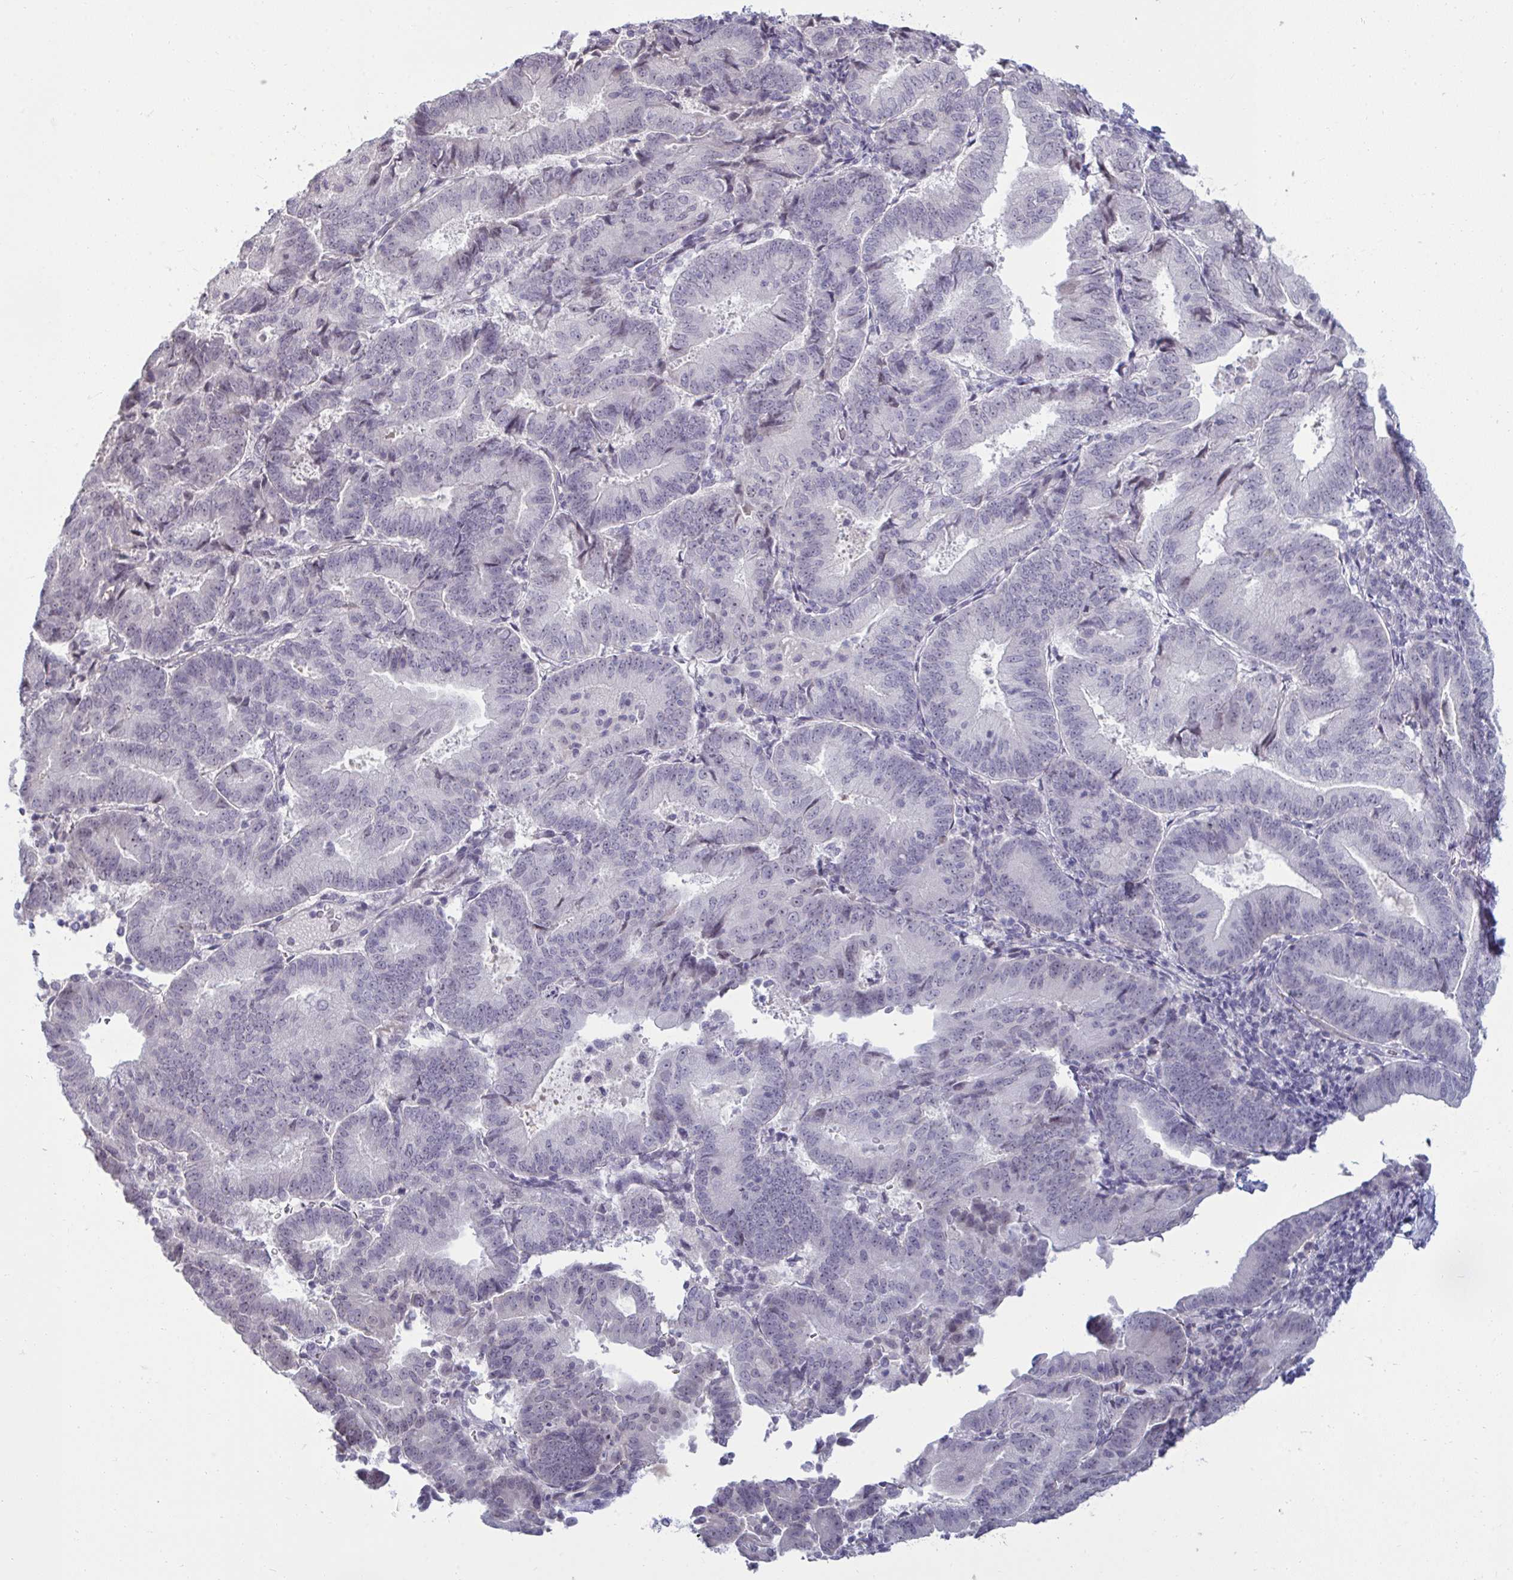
{"staining": {"intensity": "negative", "quantity": "none", "location": "none"}, "tissue": "endometrial cancer", "cell_type": "Tumor cells", "image_type": "cancer", "snomed": [{"axis": "morphology", "description": "Adenocarcinoma, NOS"}, {"axis": "topography", "description": "Endometrium"}], "caption": "Tumor cells are negative for protein expression in human endometrial cancer (adenocarcinoma).", "gene": "RNASEH1", "patient": {"sex": "female", "age": 70}}